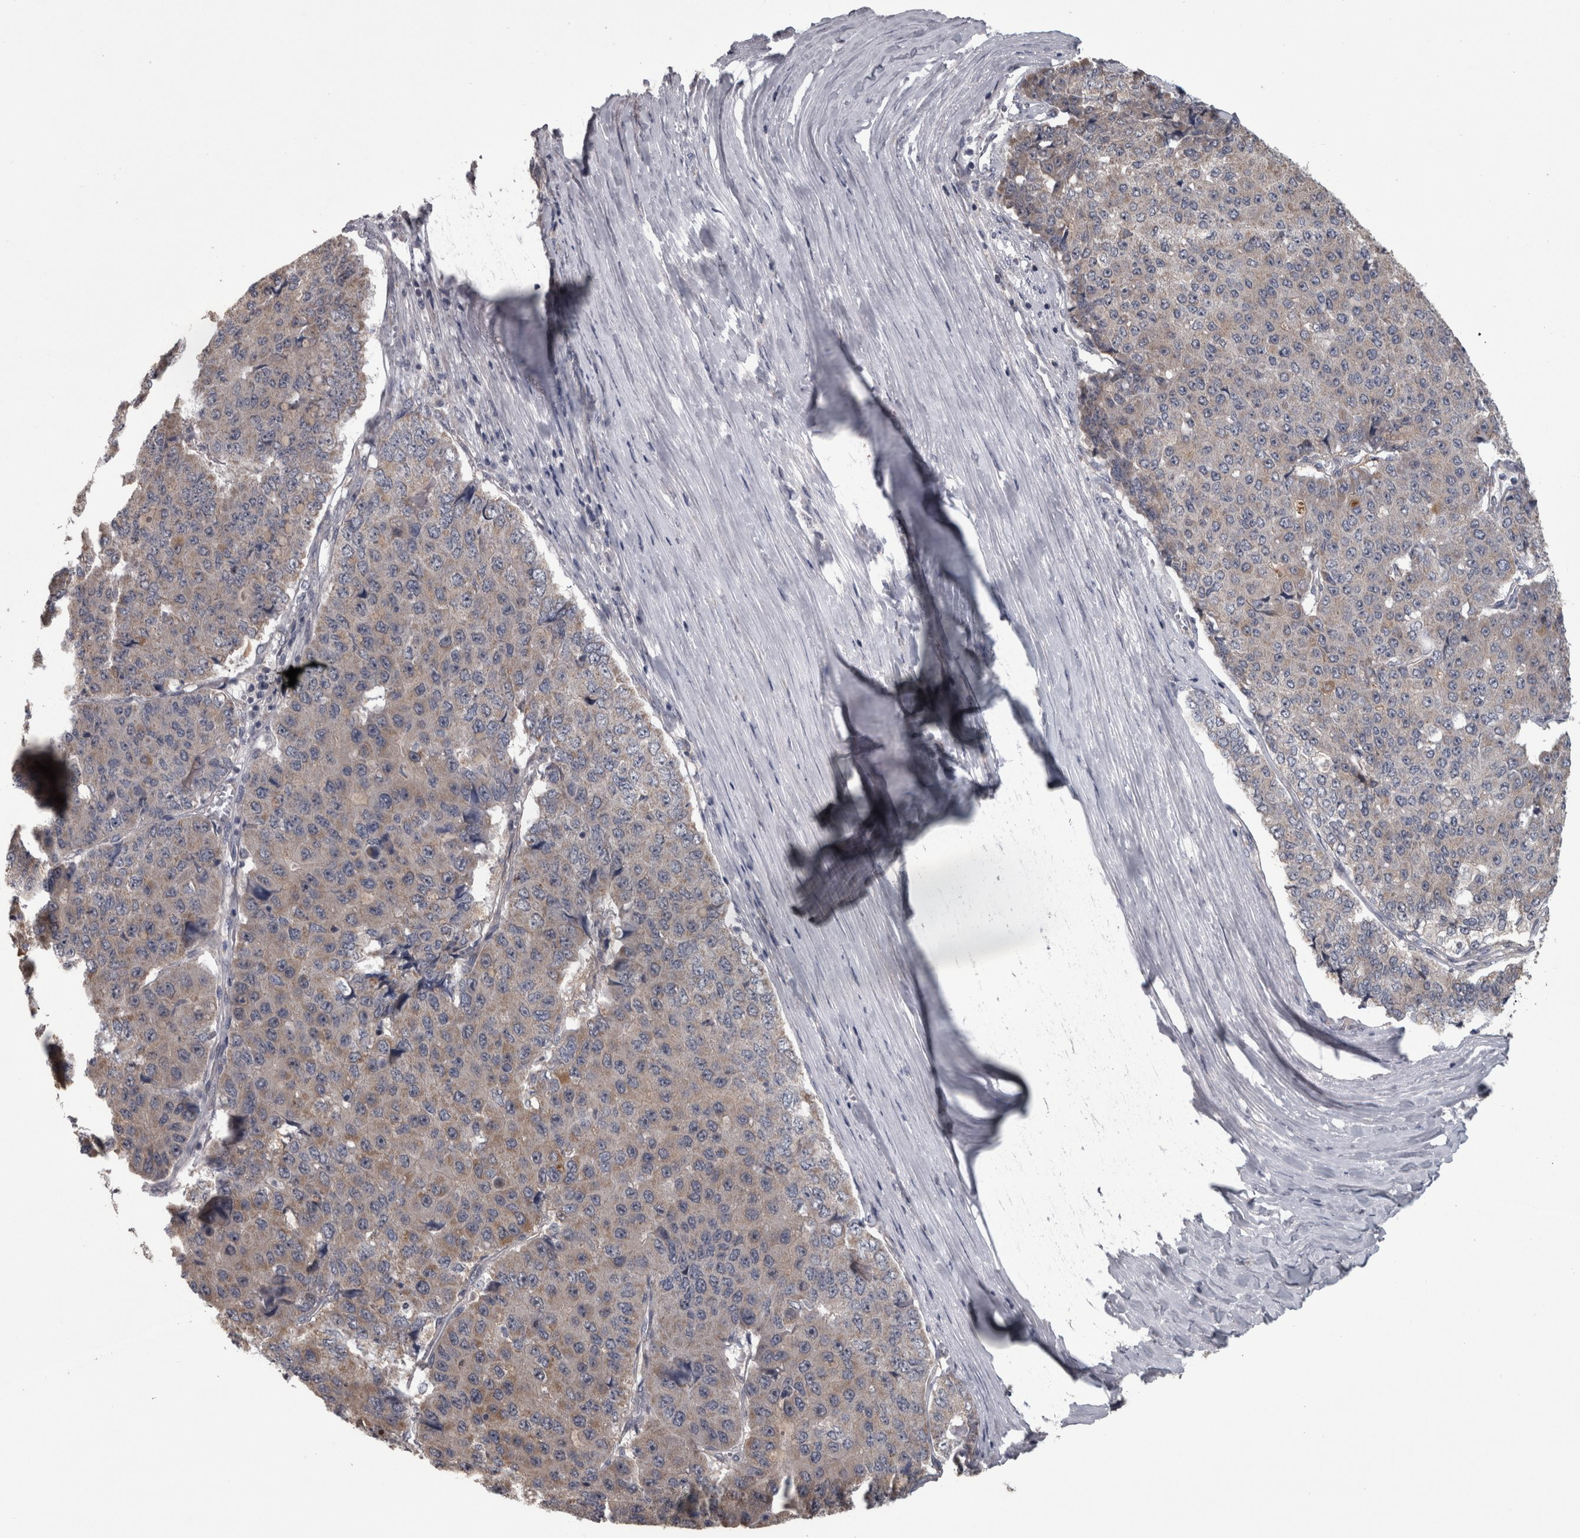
{"staining": {"intensity": "moderate", "quantity": "<25%", "location": "cytoplasmic/membranous"}, "tissue": "pancreatic cancer", "cell_type": "Tumor cells", "image_type": "cancer", "snomed": [{"axis": "morphology", "description": "Adenocarcinoma, NOS"}, {"axis": "topography", "description": "Pancreas"}], "caption": "Pancreatic cancer tissue displays moderate cytoplasmic/membranous staining in about <25% of tumor cells, visualized by immunohistochemistry.", "gene": "DBT", "patient": {"sex": "male", "age": 50}}